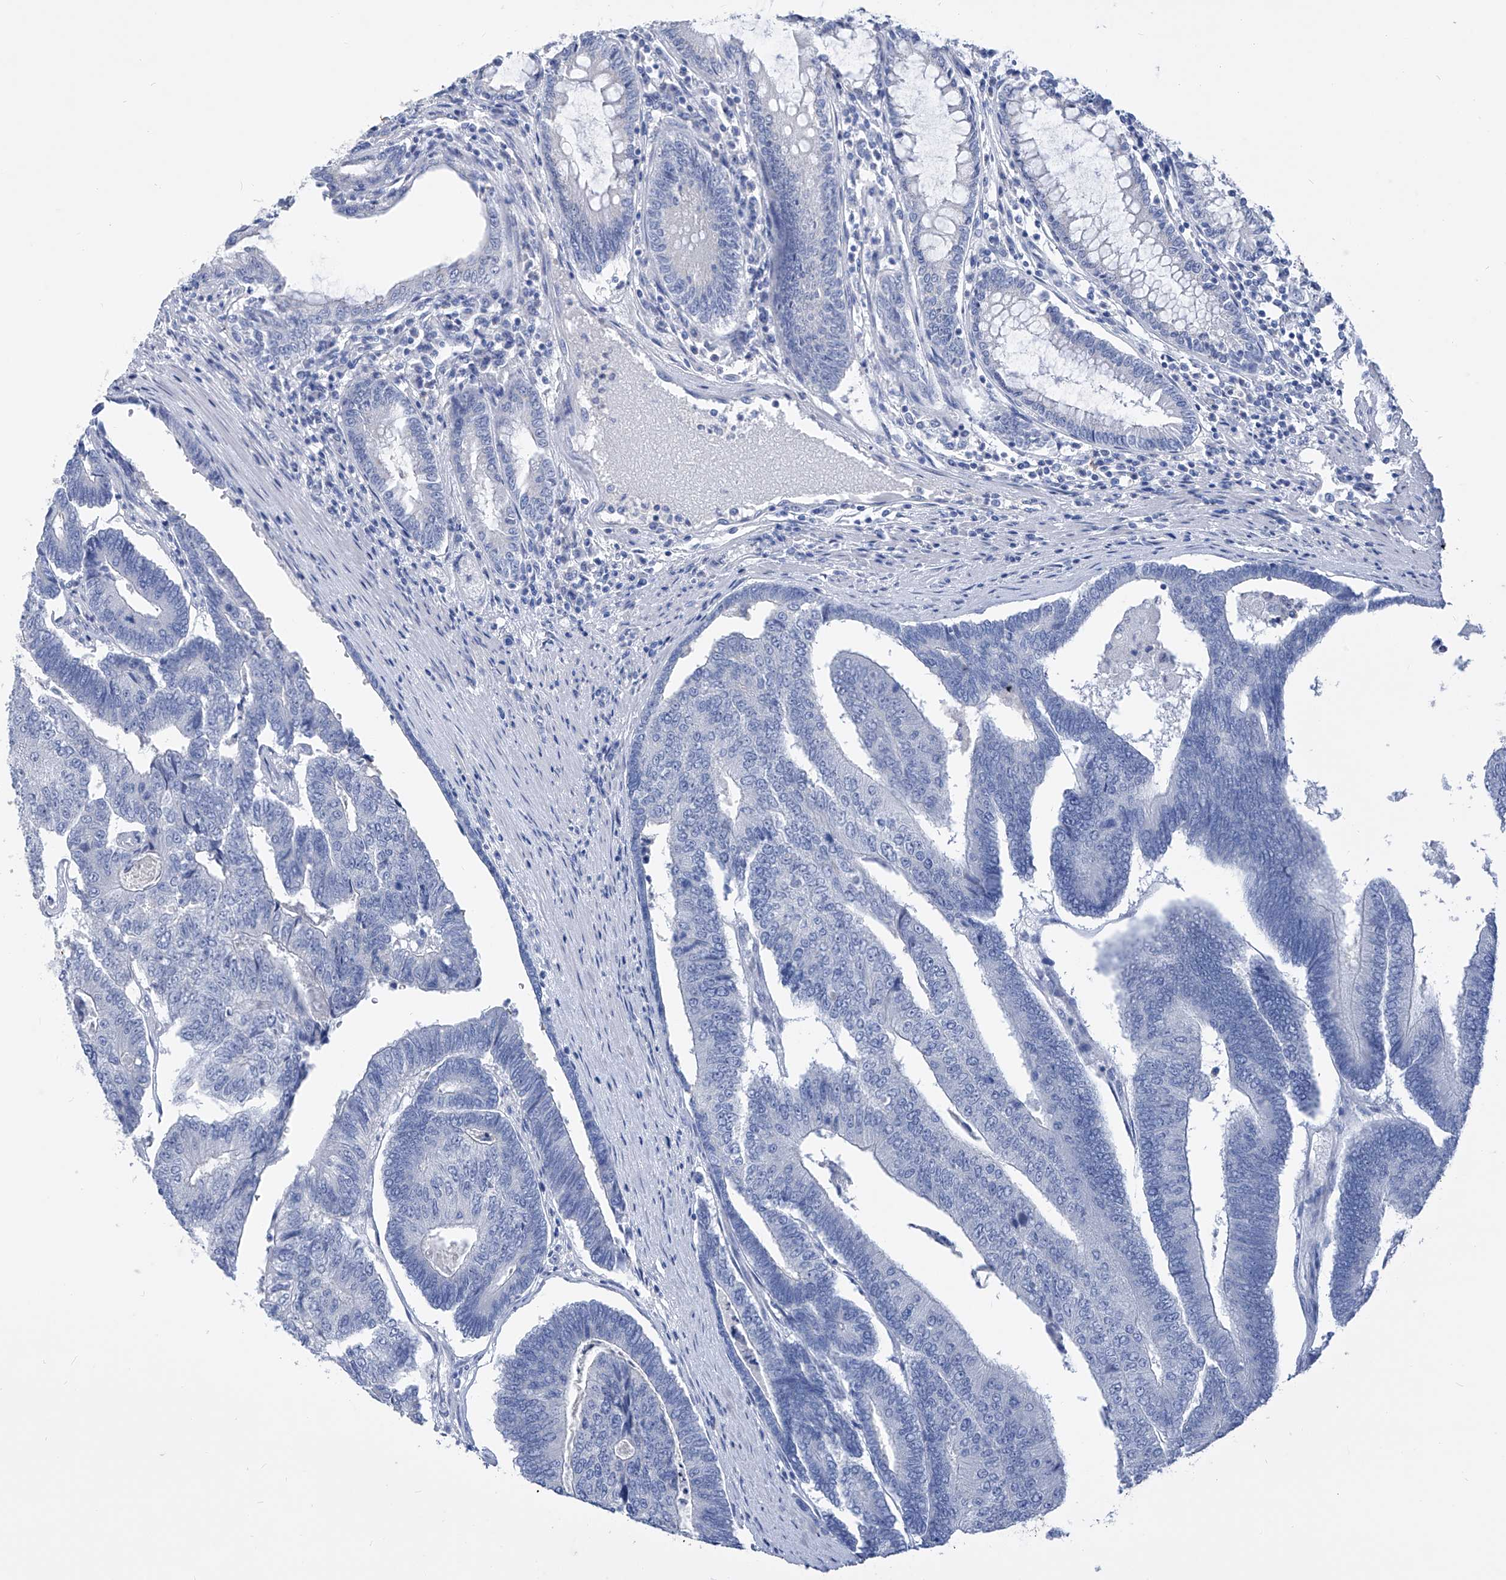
{"staining": {"intensity": "negative", "quantity": "none", "location": "none"}, "tissue": "colorectal cancer", "cell_type": "Tumor cells", "image_type": "cancer", "snomed": [{"axis": "morphology", "description": "Adenocarcinoma, NOS"}, {"axis": "topography", "description": "Colon"}], "caption": "A photomicrograph of human adenocarcinoma (colorectal) is negative for staining in tumor cells.", "gene": "ADRA1A", "patient": {"sex": "female", "age": 67}}